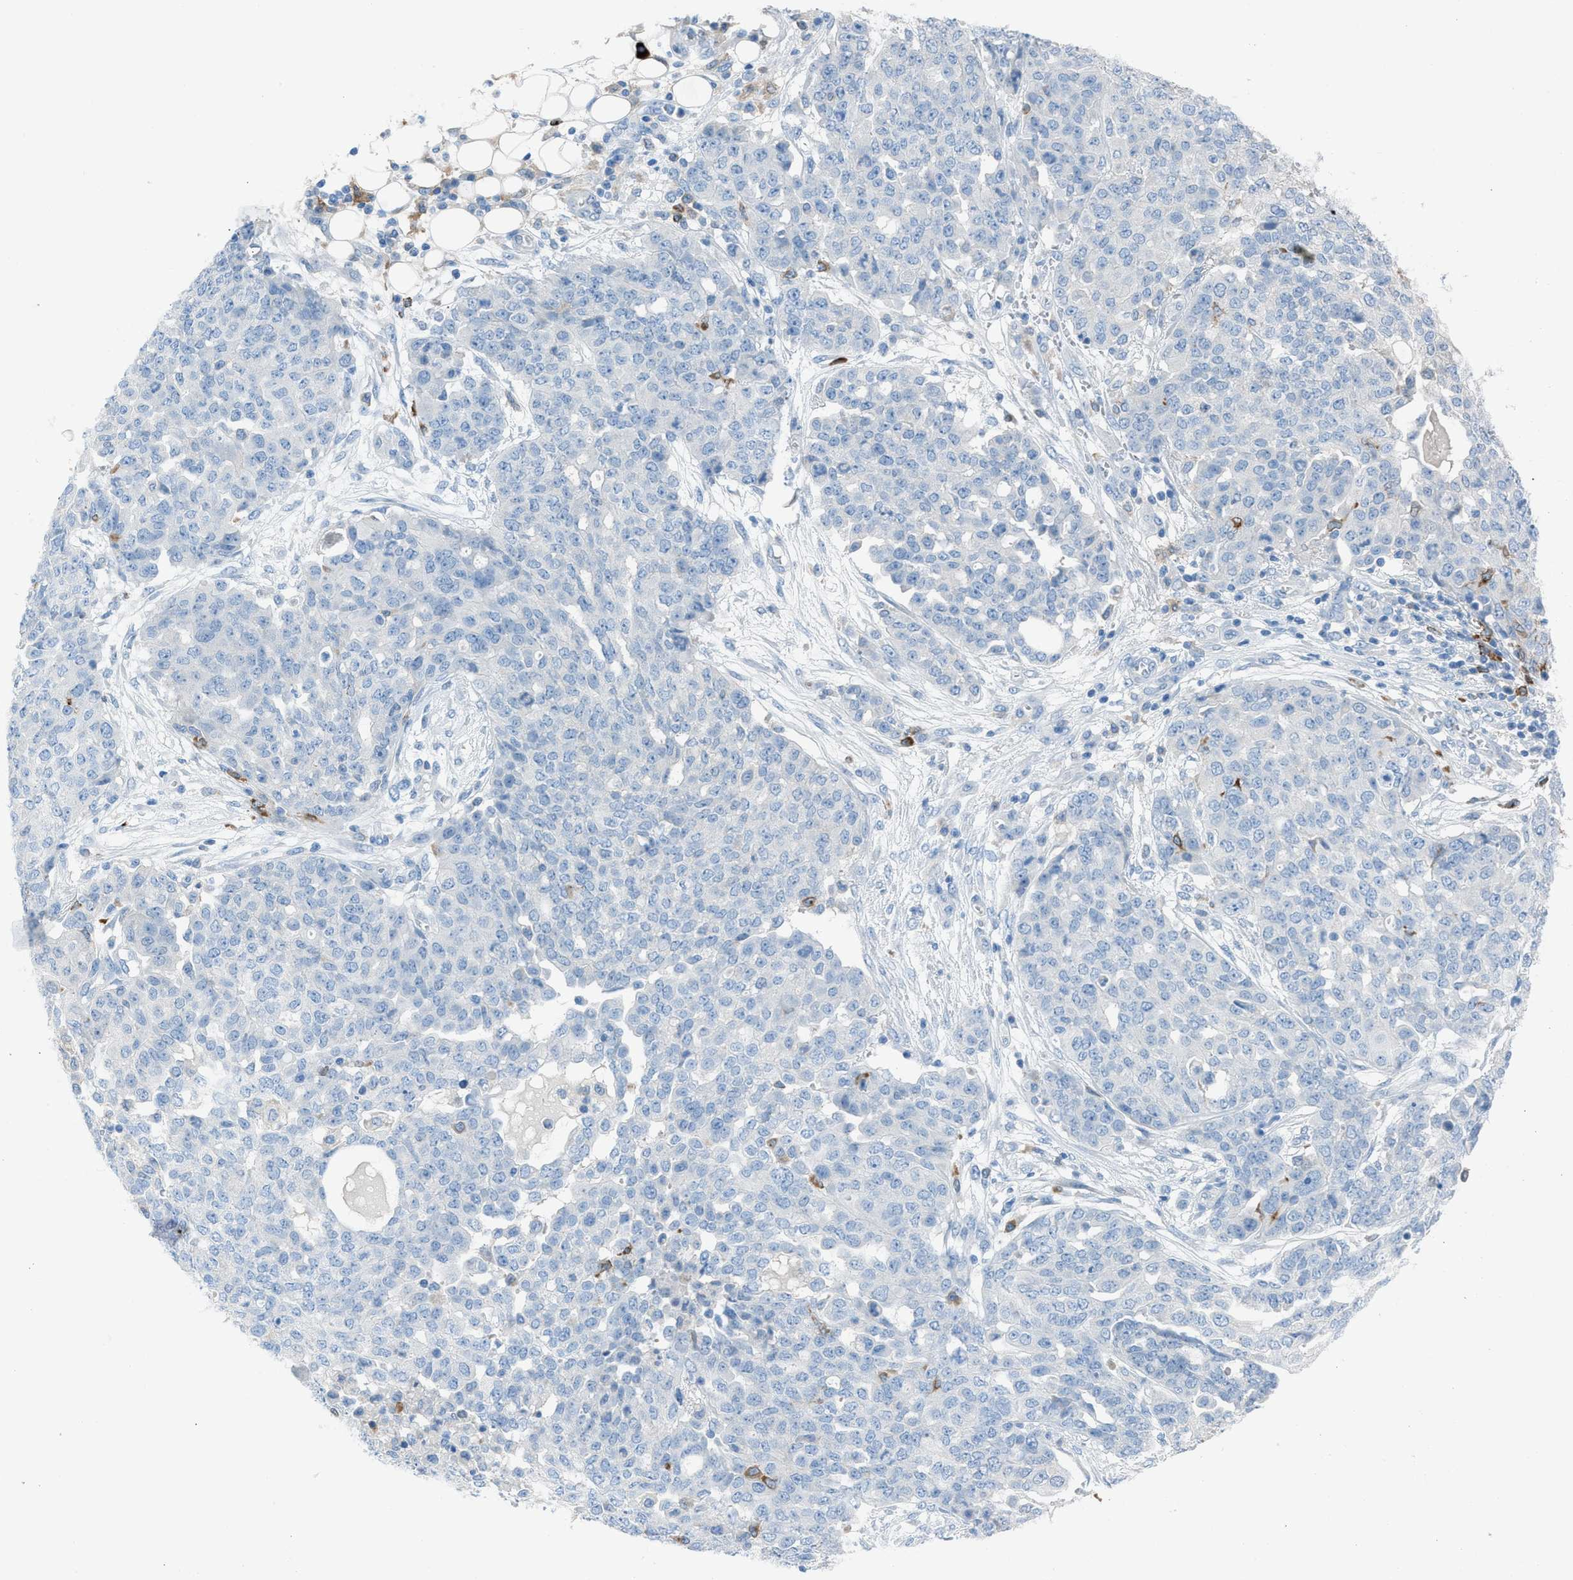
{"staining": {"intensity": "negative", "quantity": "none", "location": "none"}, "tissue": "ovarian cancer", "cell_type": "Tumor cells", "image_type": "cancer", "snomed": [{"axis": "morphology", "description": "Cystadenocarcinoma, serous, NOS"}, {"axis": "topography", "description": "Soft tissue"}, {"axis": "topography", "description": "Ovary"}], "caption": "High magnification brightfield microscopy of serous cystadenocarcinoma (ovarian) stained with DAB (3,3'-diaminobenzidine) (brown) and counterstained with hematoxylin (blue): tumor cells show no significant expression. (DAB (3,3'-diaminobenzidine) immunohistochemistry (IHC) visualized using brightfield microscopy, high magnification).", "gene": "CLEC10A", "patient": {"sex": "female", "age": 57}}